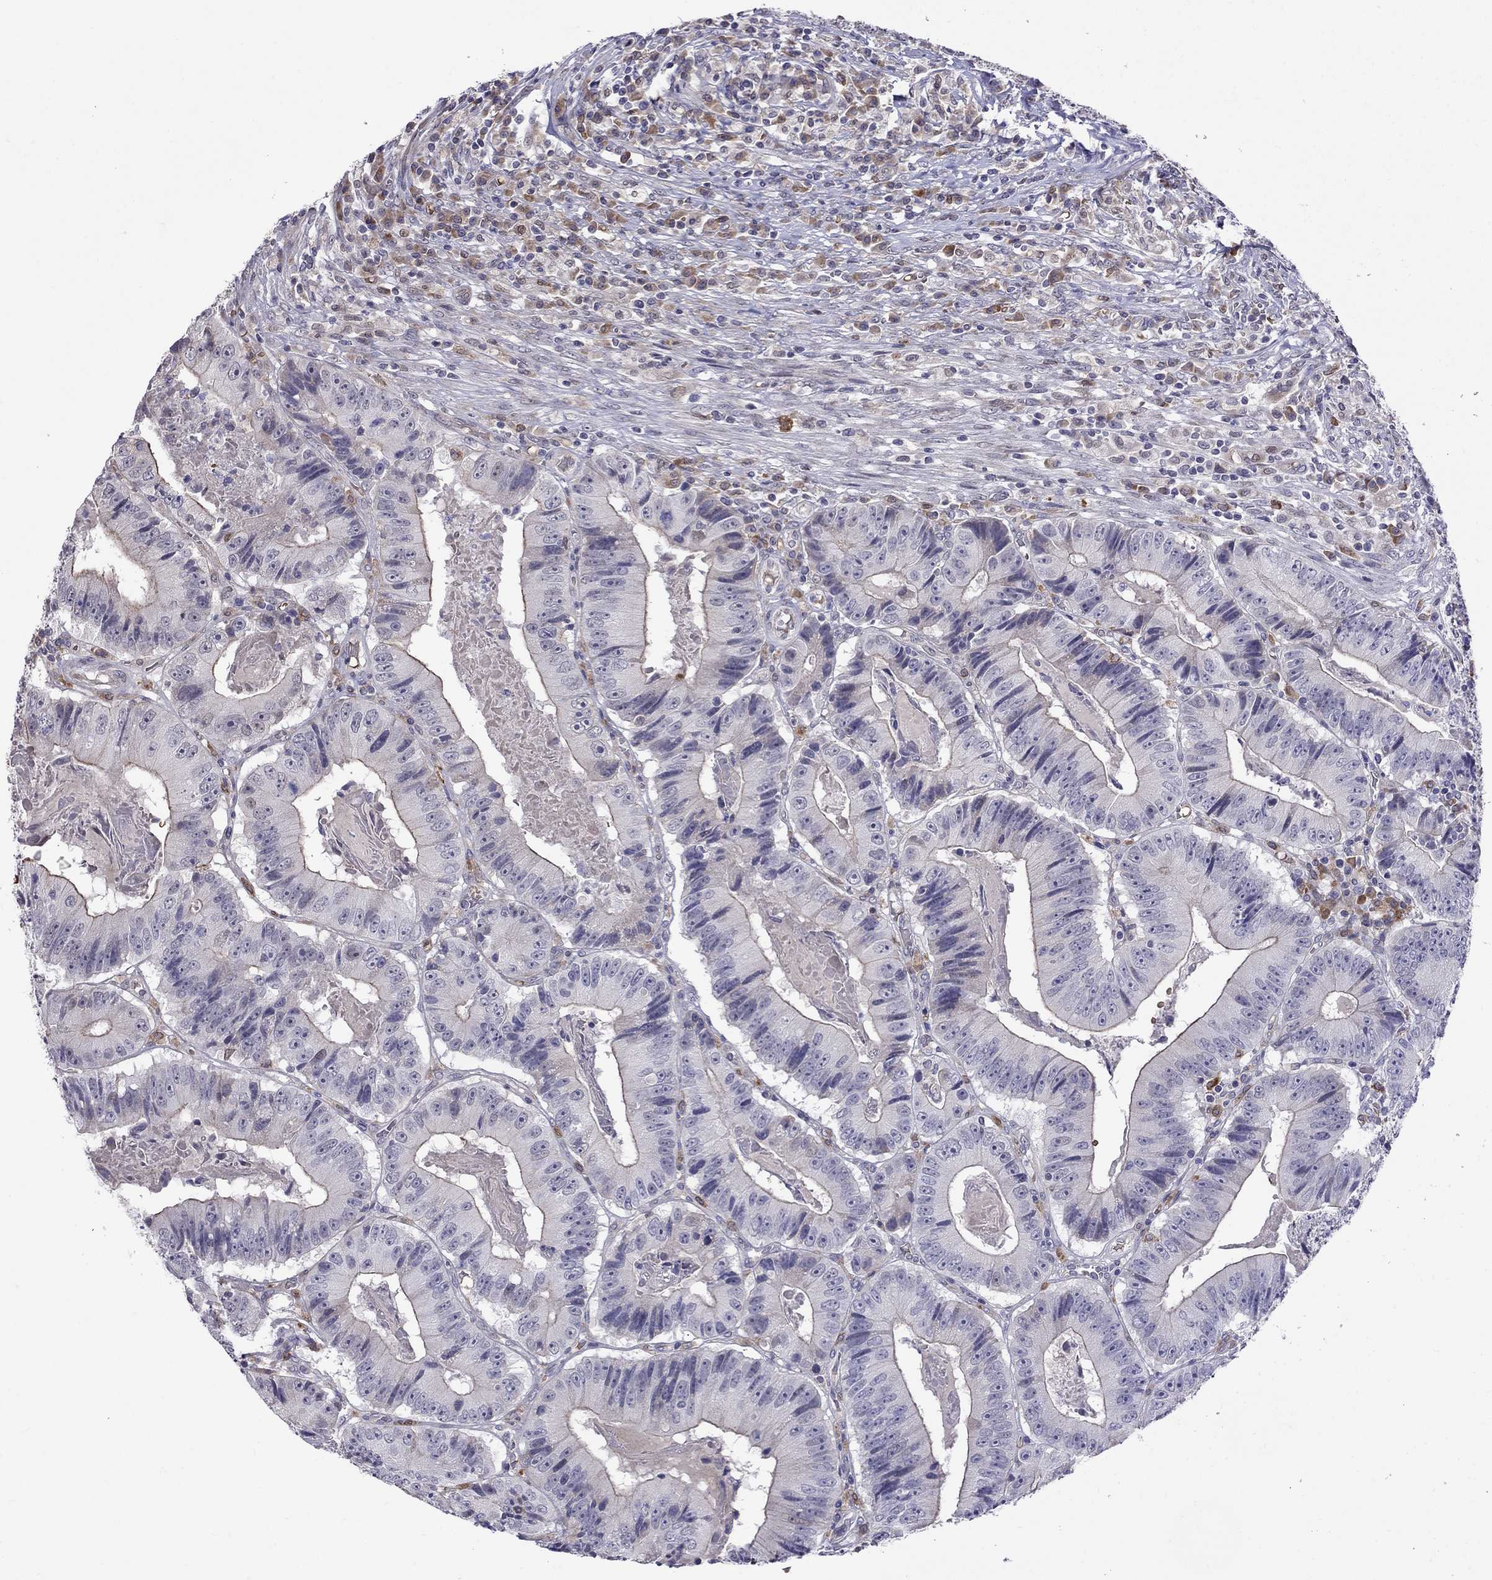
{"staining": {"intensity": "moderate", "quantity": "<25%", "location": "cytoplasmic/membranous"}, "tissue": "colorectal cancer", "cell_type": "Tumor cells", "image_type": "cancer", "snomed": [{"axis": "morphology", "description": "Adenocarcinoma, NOS"}, {"axis": "topography", "description": "Colon"}], "caption": "Adenocarcinoma (colorectal) tissue demonstrates moderate cytoplasmic/membranous staining in about <25% of tumor cells, visualized by immunohistochemistry.", "gene": "ADAM28", "patient": {"sex": "female", "age": 86}}